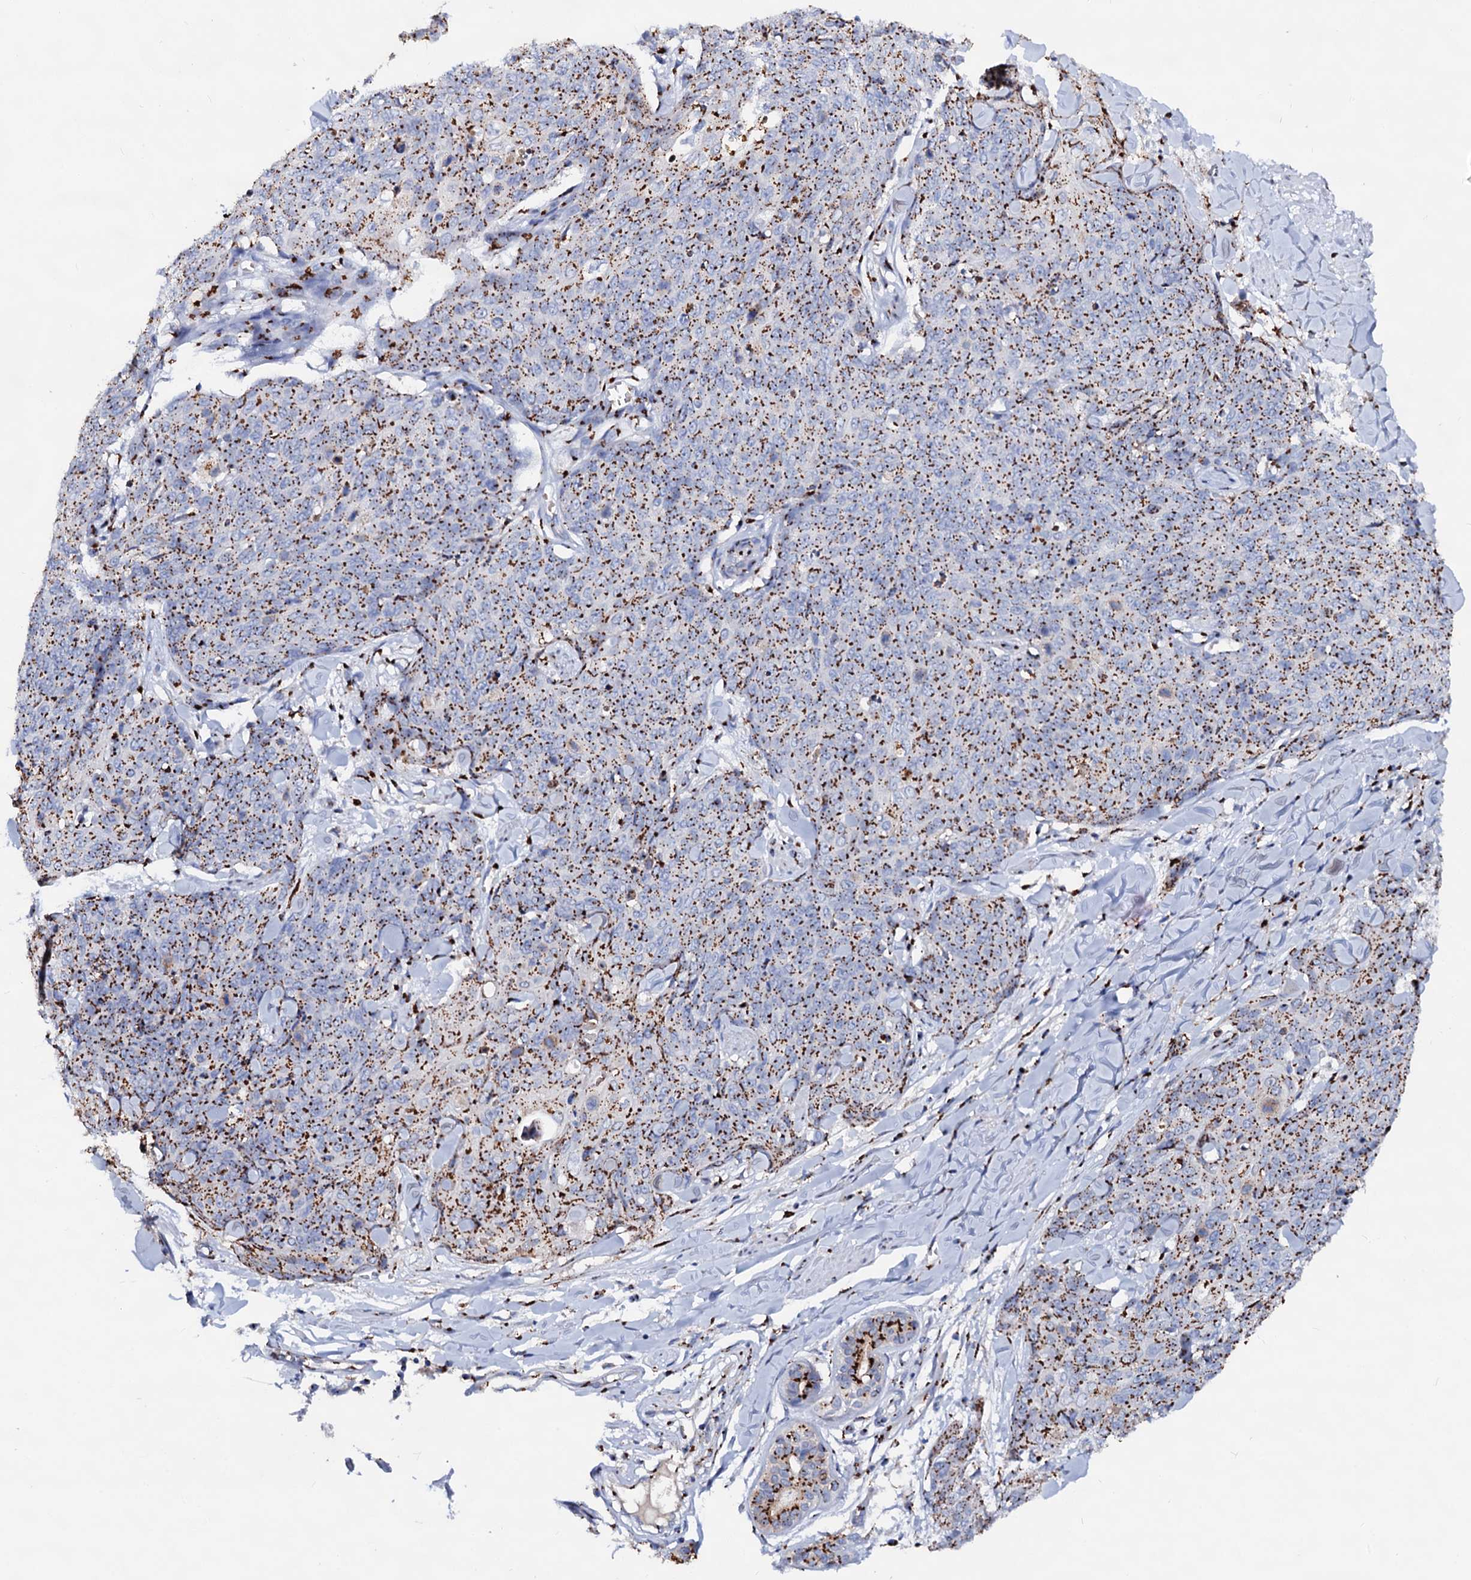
{"staining": {"intensity": "strong", "quantity": ">75%", "location": "cytoplasmic/membranous"}, "tissue": "skin cancer", "cell_type": "Tumor cells", "image_type": "cancer", "snomed": [{"axis": "morphology", "description": "Squamous cell carcinoma, NOS"}, {"axis": "topography", "description": "Skin"}, {"axis": "topography", "description": "Vulva"}], "caption": "Human skin cancer stained with a protein marker shows strong staining in tumor cells.", "gene": "TM9SF3", "patient": {"sex": "female", "age": 85}}